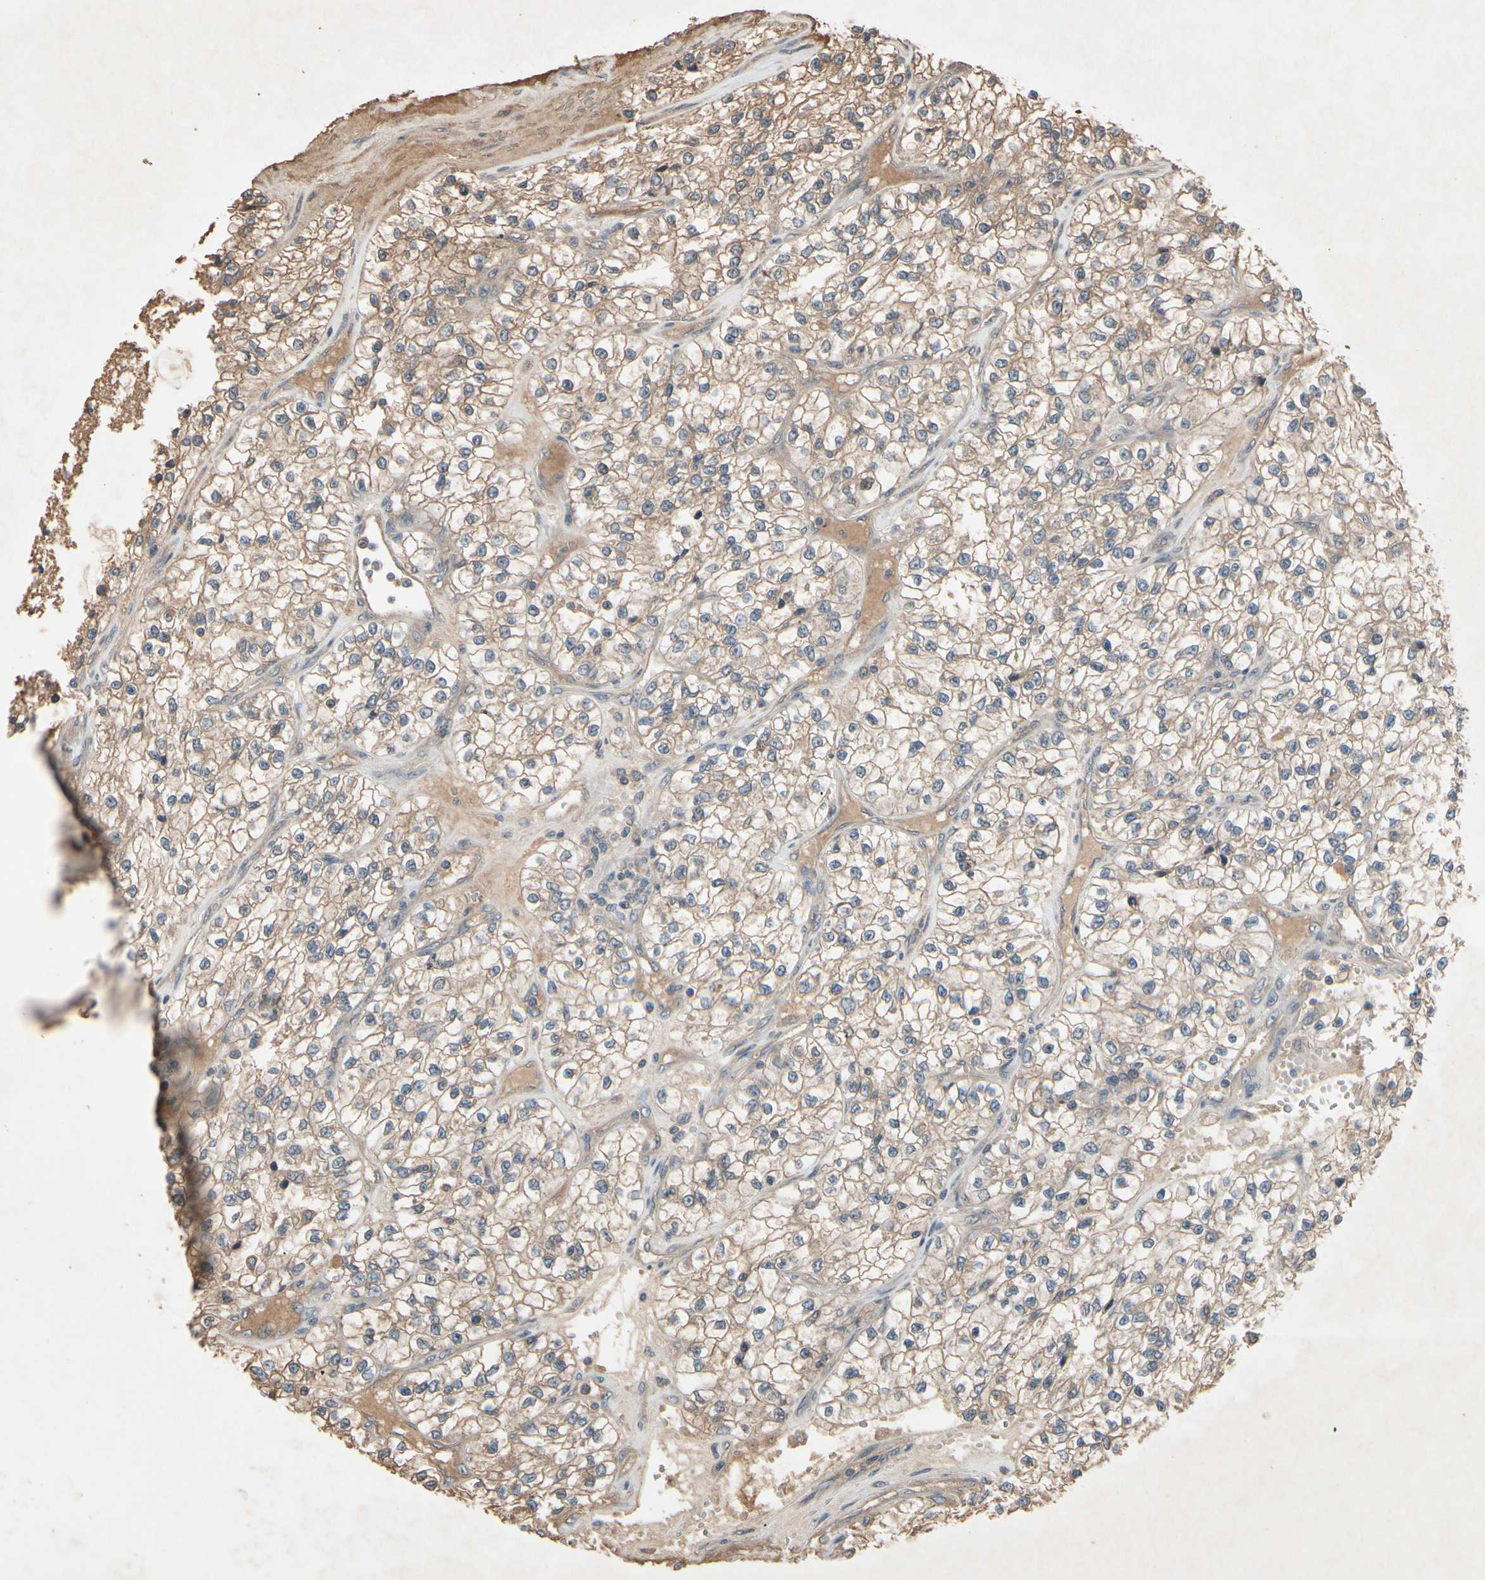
{"staining": {"intensity": "moderate", "quantity": ">75%", "location": "cytoplasmic/membranous"}, "tissue": "renal cancer", "cell_type": "Tumor cells", "image_type": "cancer", "snomed": [{"axis": "morphology", "description": "Adenocarcinoma, NOS"}, {"axis": "topography", "description": "Kidney"}], "caption": "A brown stain labels moderate cytoplasmic/membranous expression of a protein in renal cancer (adenocarcinoma) tumor cells.", "gene": "NSF", "patient": {"sex": "female", "age": 57}}